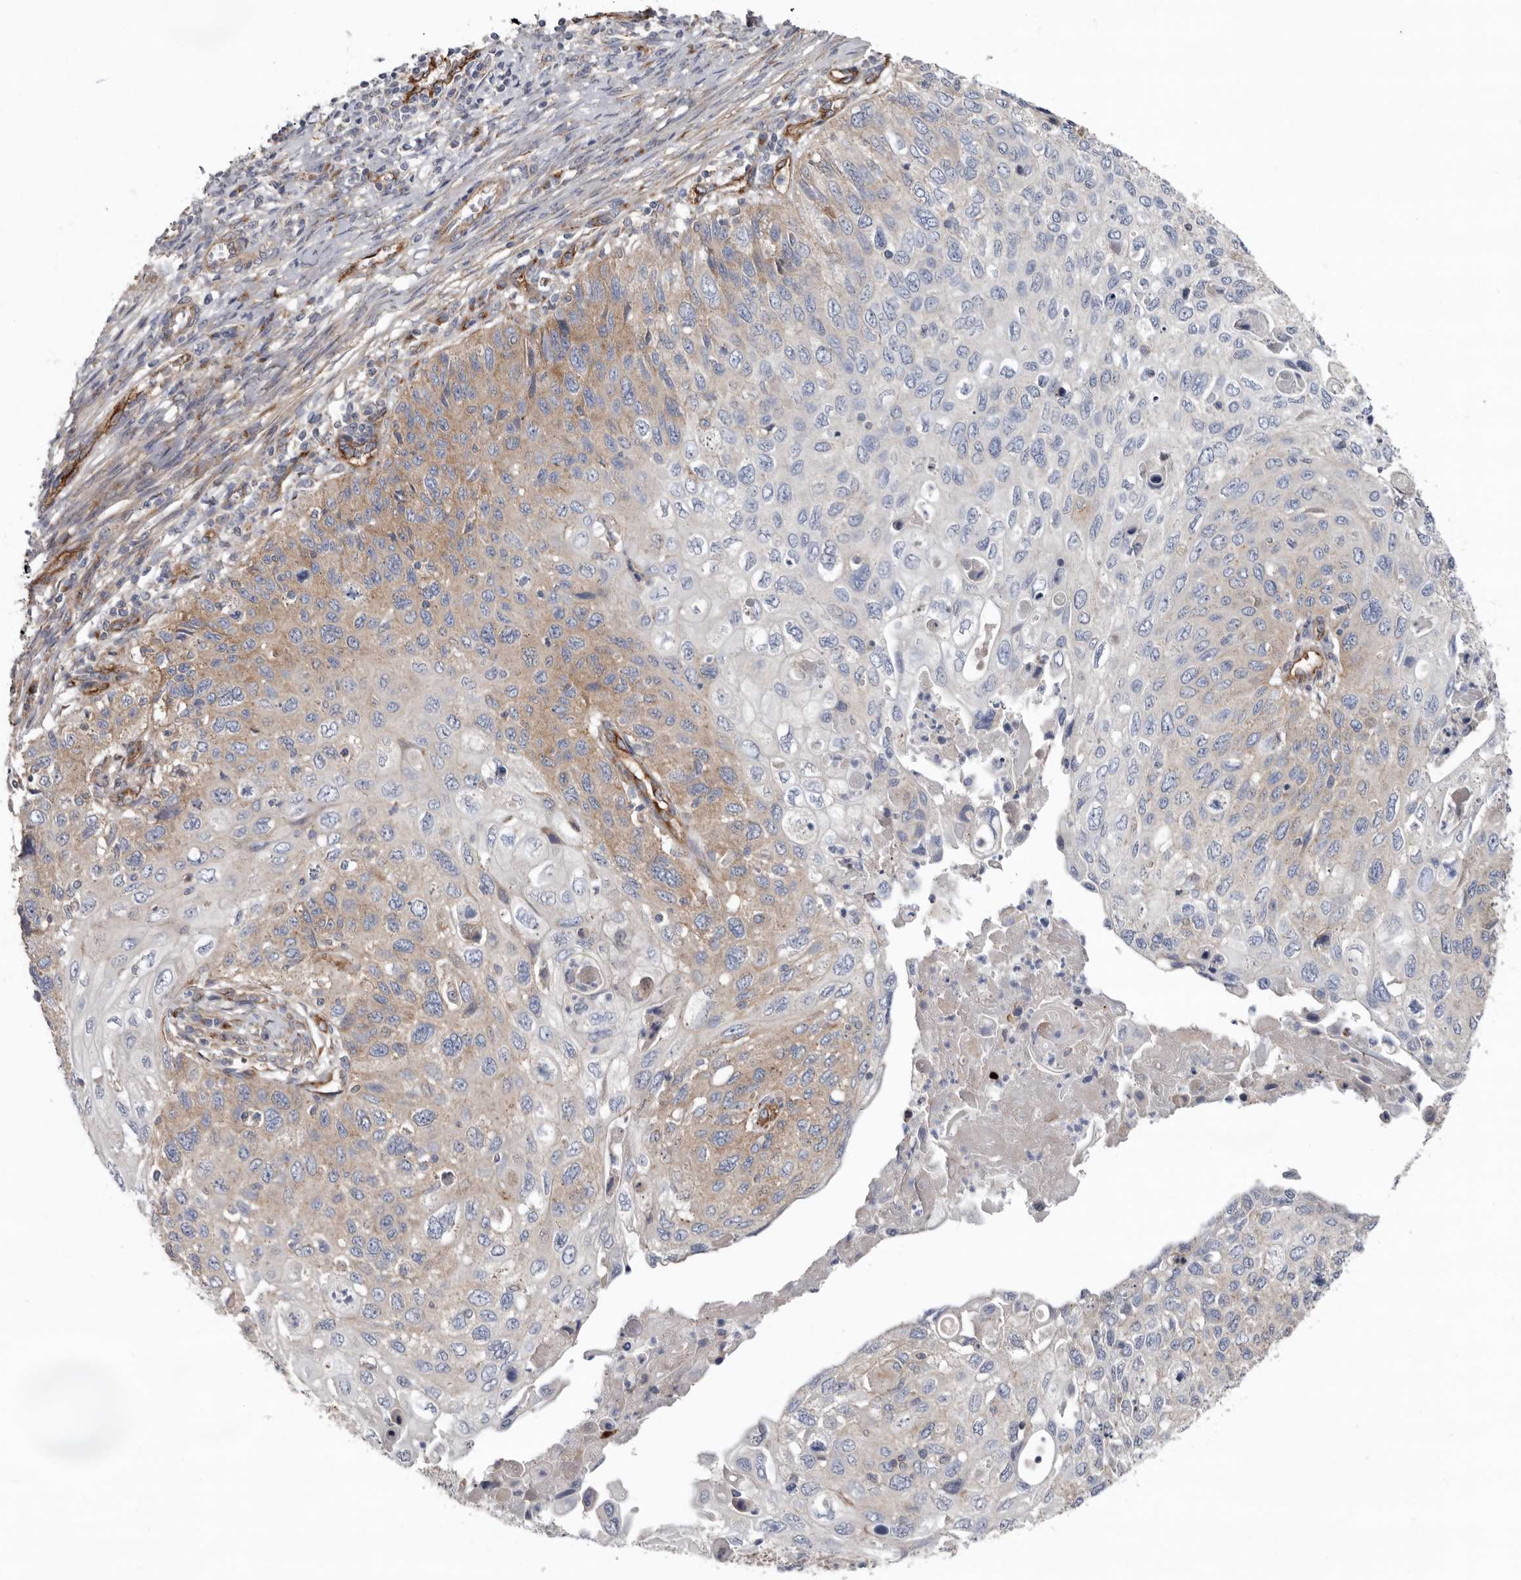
{"staining": {"intensity": "moderate", "quantity": "<25%", "location": "cytoplasmic/membranous"}, "tissue": "cervical cancer", "cell_type": "Tumor cells", "image_type": "cancer", "snomed": [{"axis": "morphology", "description": "Squamous cell carcinoma, NOS"}, {"axis": "topography", "description": "Cervix"}], "caption": "Immunohistochemistry (IHC) (DAB) staining of human squamous cell carcinoma (cervical) reveals moderate cytoplasmic/membranous protein expression in approximately <25% of tumor cells.", "gene": "LUZP1", "patient": {"sex": "female", "age": 70}}